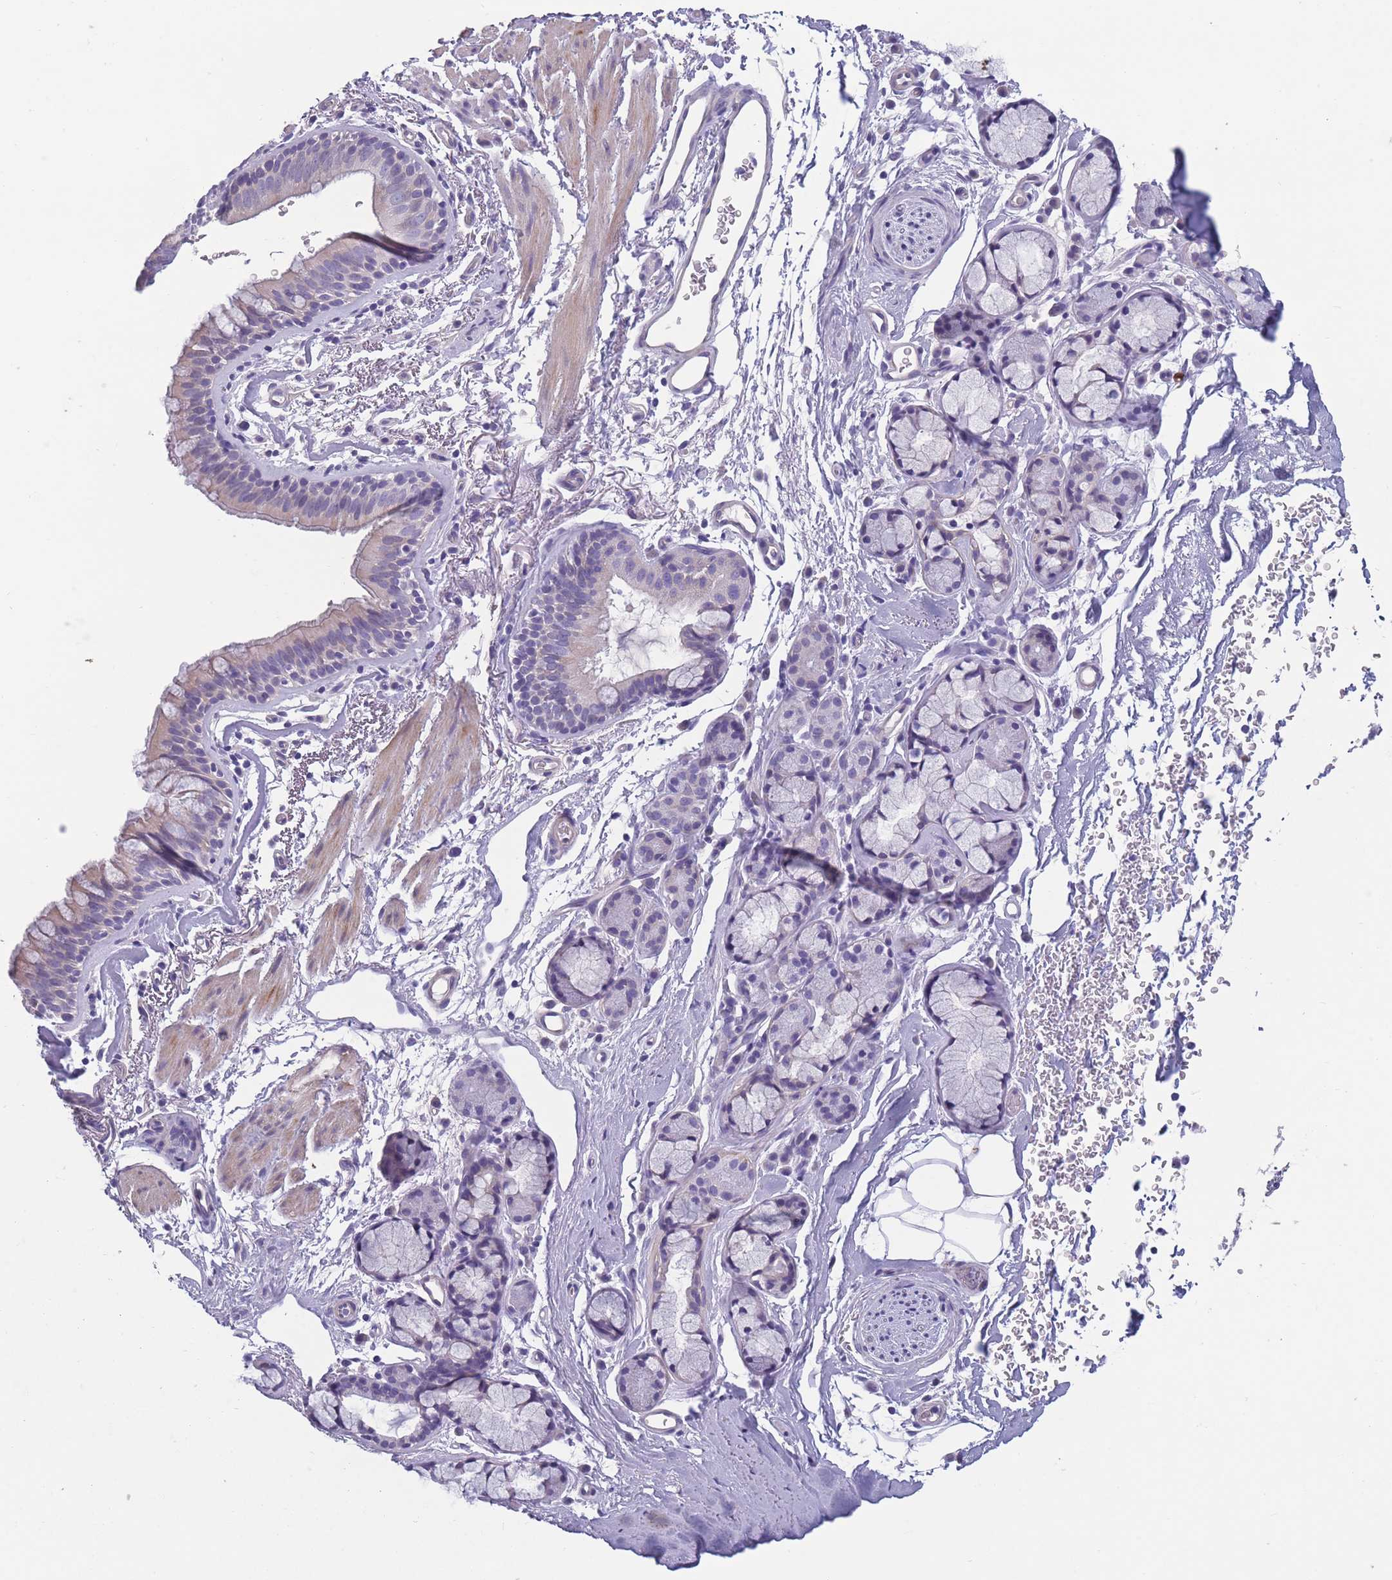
{"staining": {"intensity": "negative", "quantity": "none", "location": "none"}, "tissue": "adipose tissue", "cell_type": "Adipocytes", "image_type": "normal", "snomed": [{"axis": "morphology", "description": "Normal tissue, NOS"}, {"axis": "topography", "description": "Cartilage tissue"}, {"axis": "topography", "description": "Bronchus"}], "caption": "There is no significant staining in adipocytes of adipose tissue. (DAB (3,3'-diaminobenzidine) immunohistochemistry (IHC) with hematoxylin counter stain).", "gene": "OR4C5", "patient": {"sex": "female", "age": 72}}